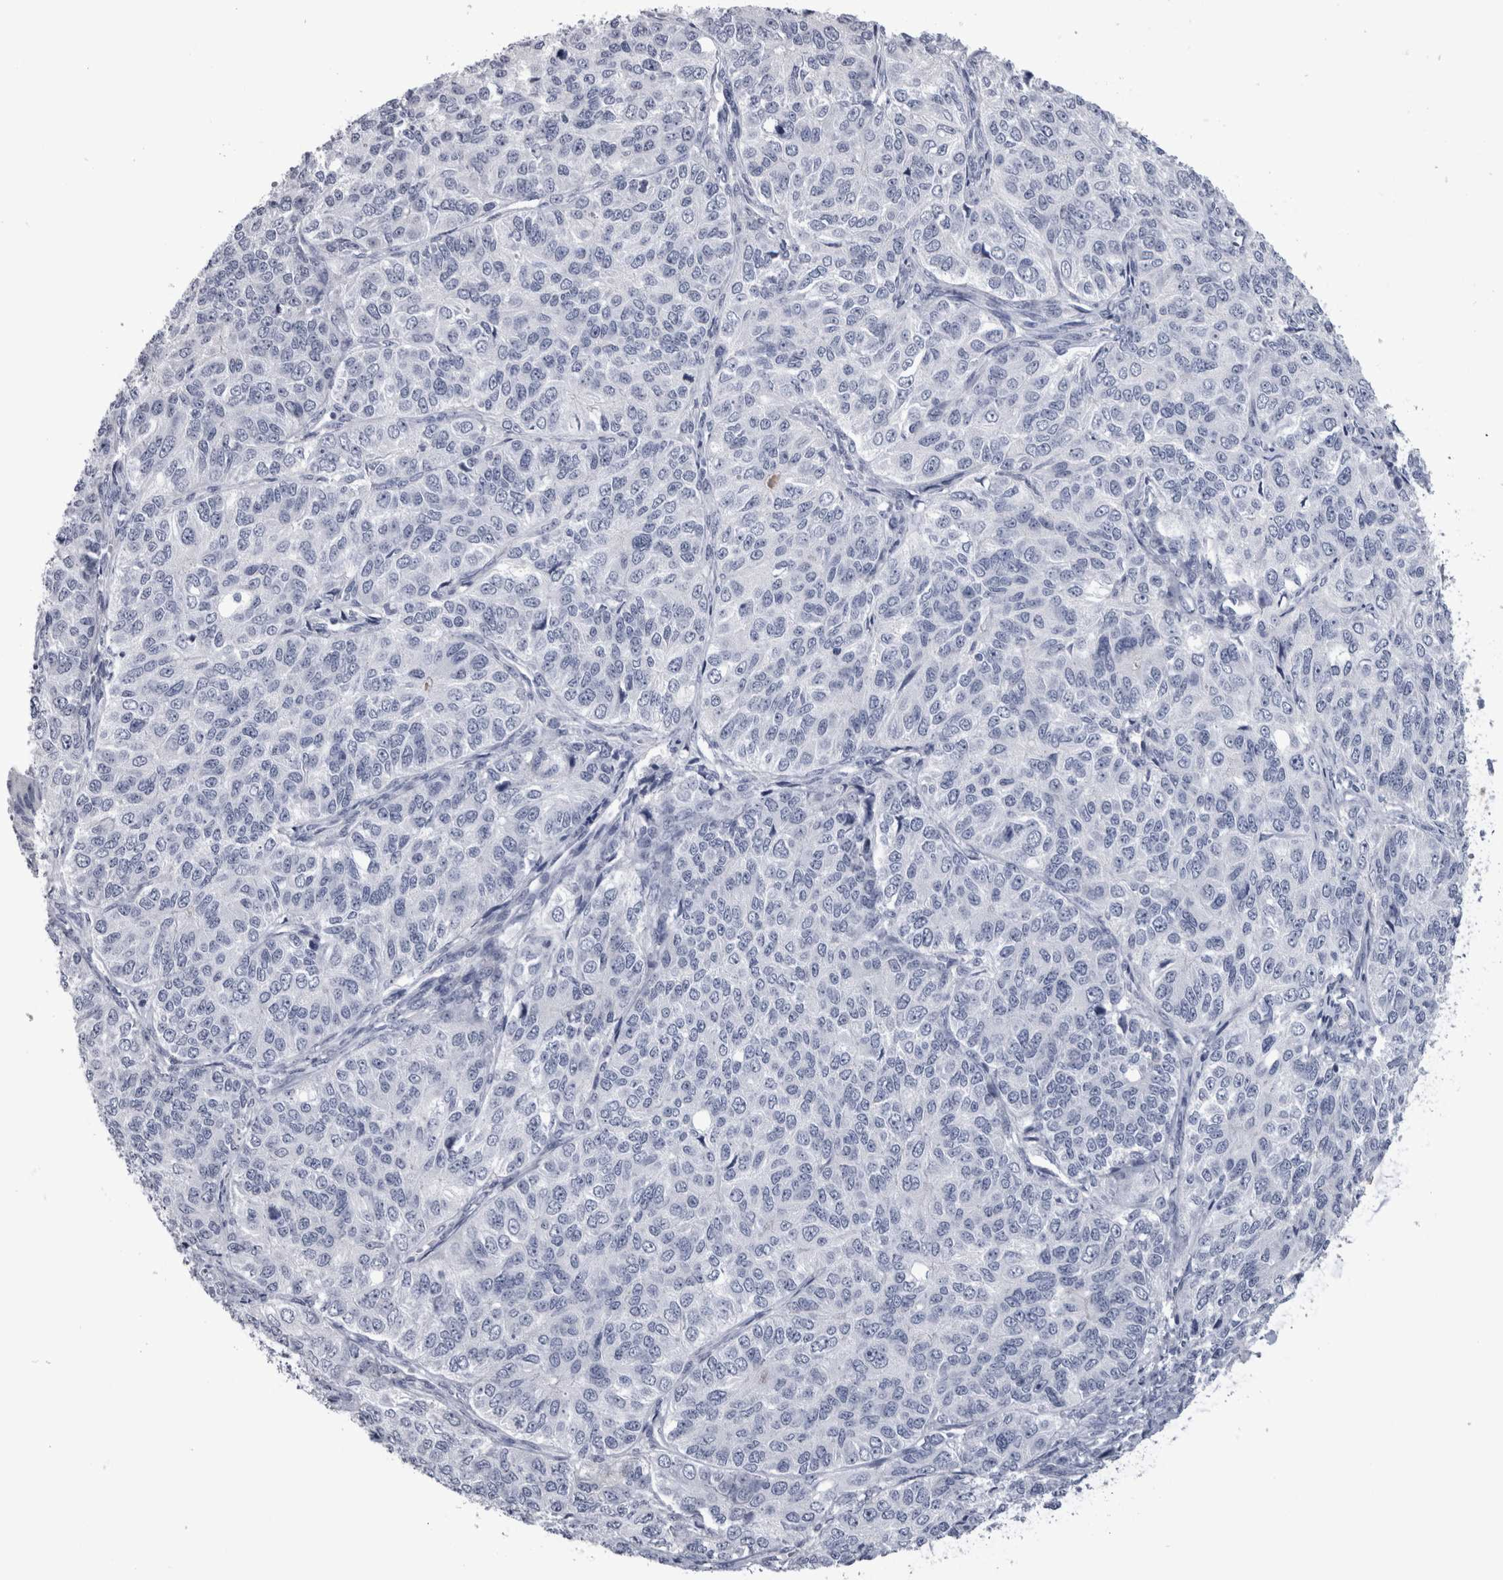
{"staining": {"intensity": "negative", "quantity": "none", "location": "none"}, "tissue": "ovarian cancer", "cell_type": "Tumor cells", "image_type": "cancer", "snomed": [{"axis": "morphology", "description": "Carcinoma, endometroid"}, {"axis": "topography", "description": "Ovary"}], "caption": "Immunohistochemistry (IHC) histopathology image of neoplastic tissue: human ovarian cancer (endometroid carcinoma) stained with DAB displays no significant protein staining in tumor cells. (Brightfield microscopy of DAB IHC at high magnification).", "gene": "PAX5", "patient": {"sex": "female", "age": 51}}